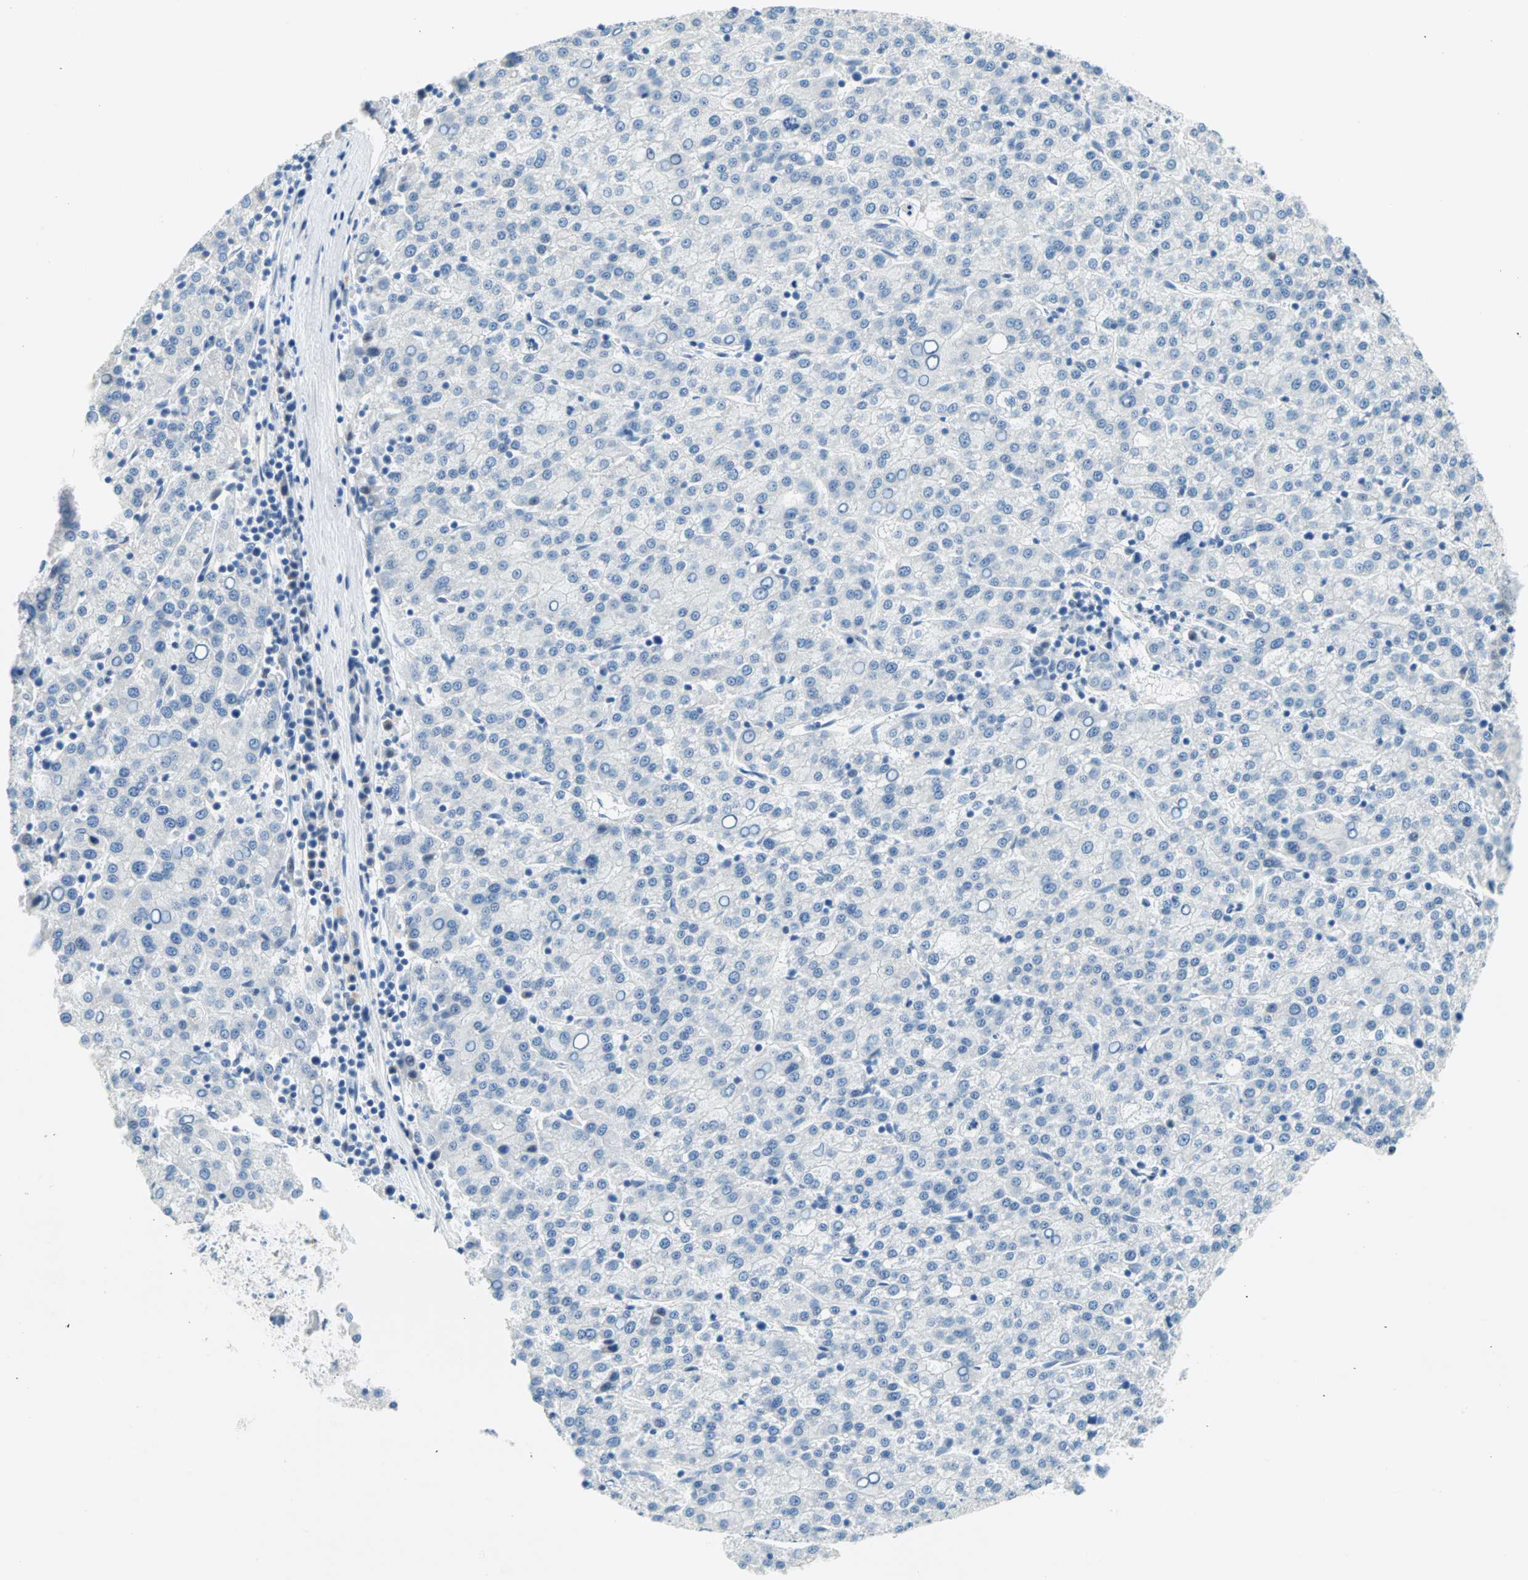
{"staining": {"intensity": "negative", "quantity": "none", "location": "none"}, "tissue": "liver cancer", "cell_type": "Tumor cells", "image_type": "cancer", "snomed": [{"axis": "morphology", "description": "Carcinoma, Hepatocellular, NOS"}, {"axis": "topography", "description": "Liver"}], "caption": "This is an immunohistochemistry (IHC) micrograph of liver cancer (hepatocellular carcinoma). There is no staining in tumor cells.", "gene": "TMEM163", "patient": {"sex": "female", "age": 58}}